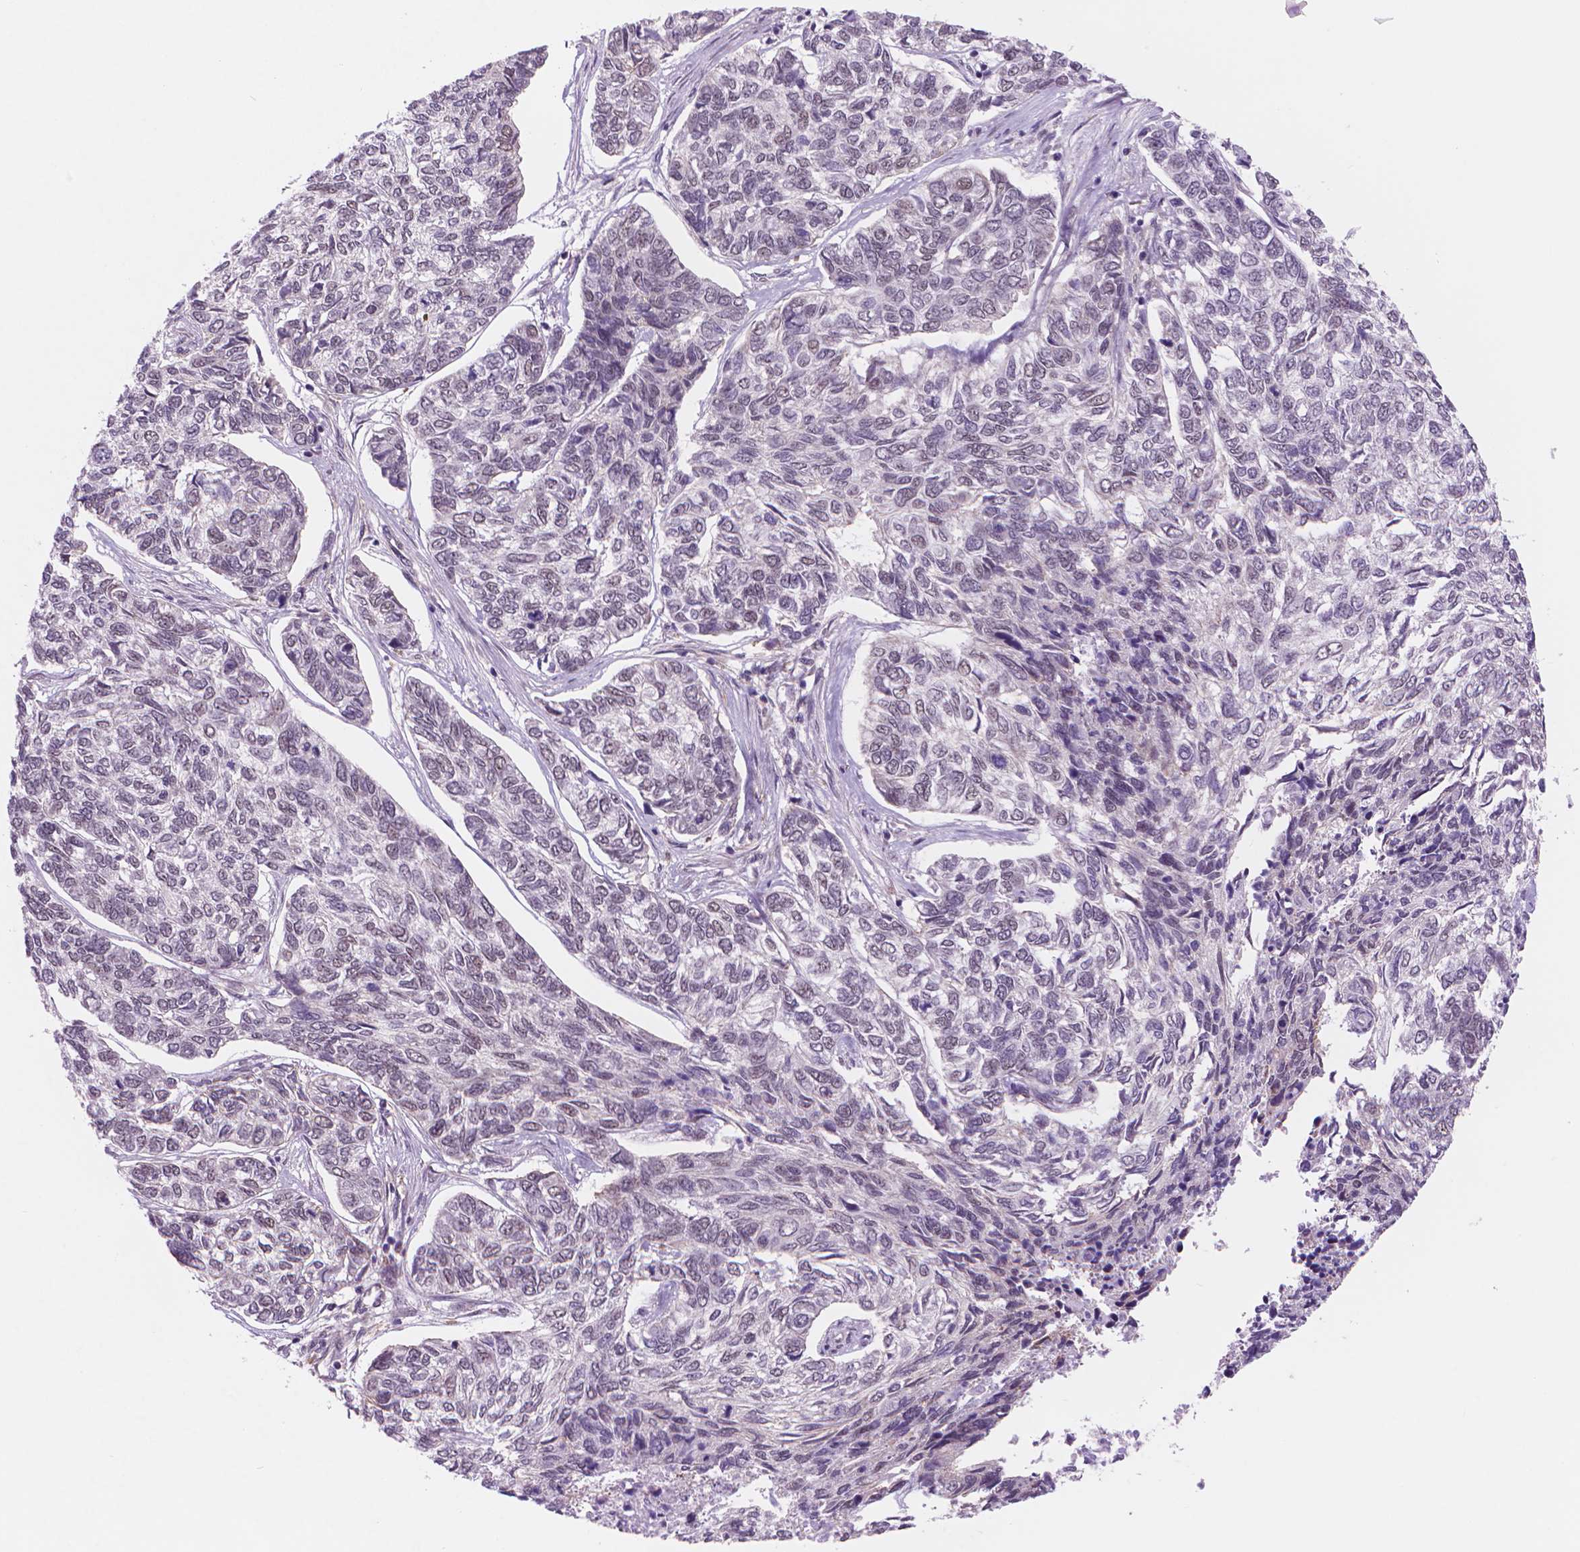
{"staining": {"intensity": "negative", "quantity": "none", "location": "none"}, "tissue": "skin cancer", "cell_type": "Tumor cells", "image_type": "cancer", "snomed": [{"axis": "morphology", "description": "Basal cell carcinoma"}, {"axis": "topography", "description": "Skin"}], "caption": "High magnification brightfield microscopy of skin cancer stained with DAB (3,3'-diaminobenzidine) (brown) and counterstained with hematoxylin (blue): tumor cells show no significant positivity.", "gene": "POLR3D", "patient": {"sex": "female", "age": 65}}